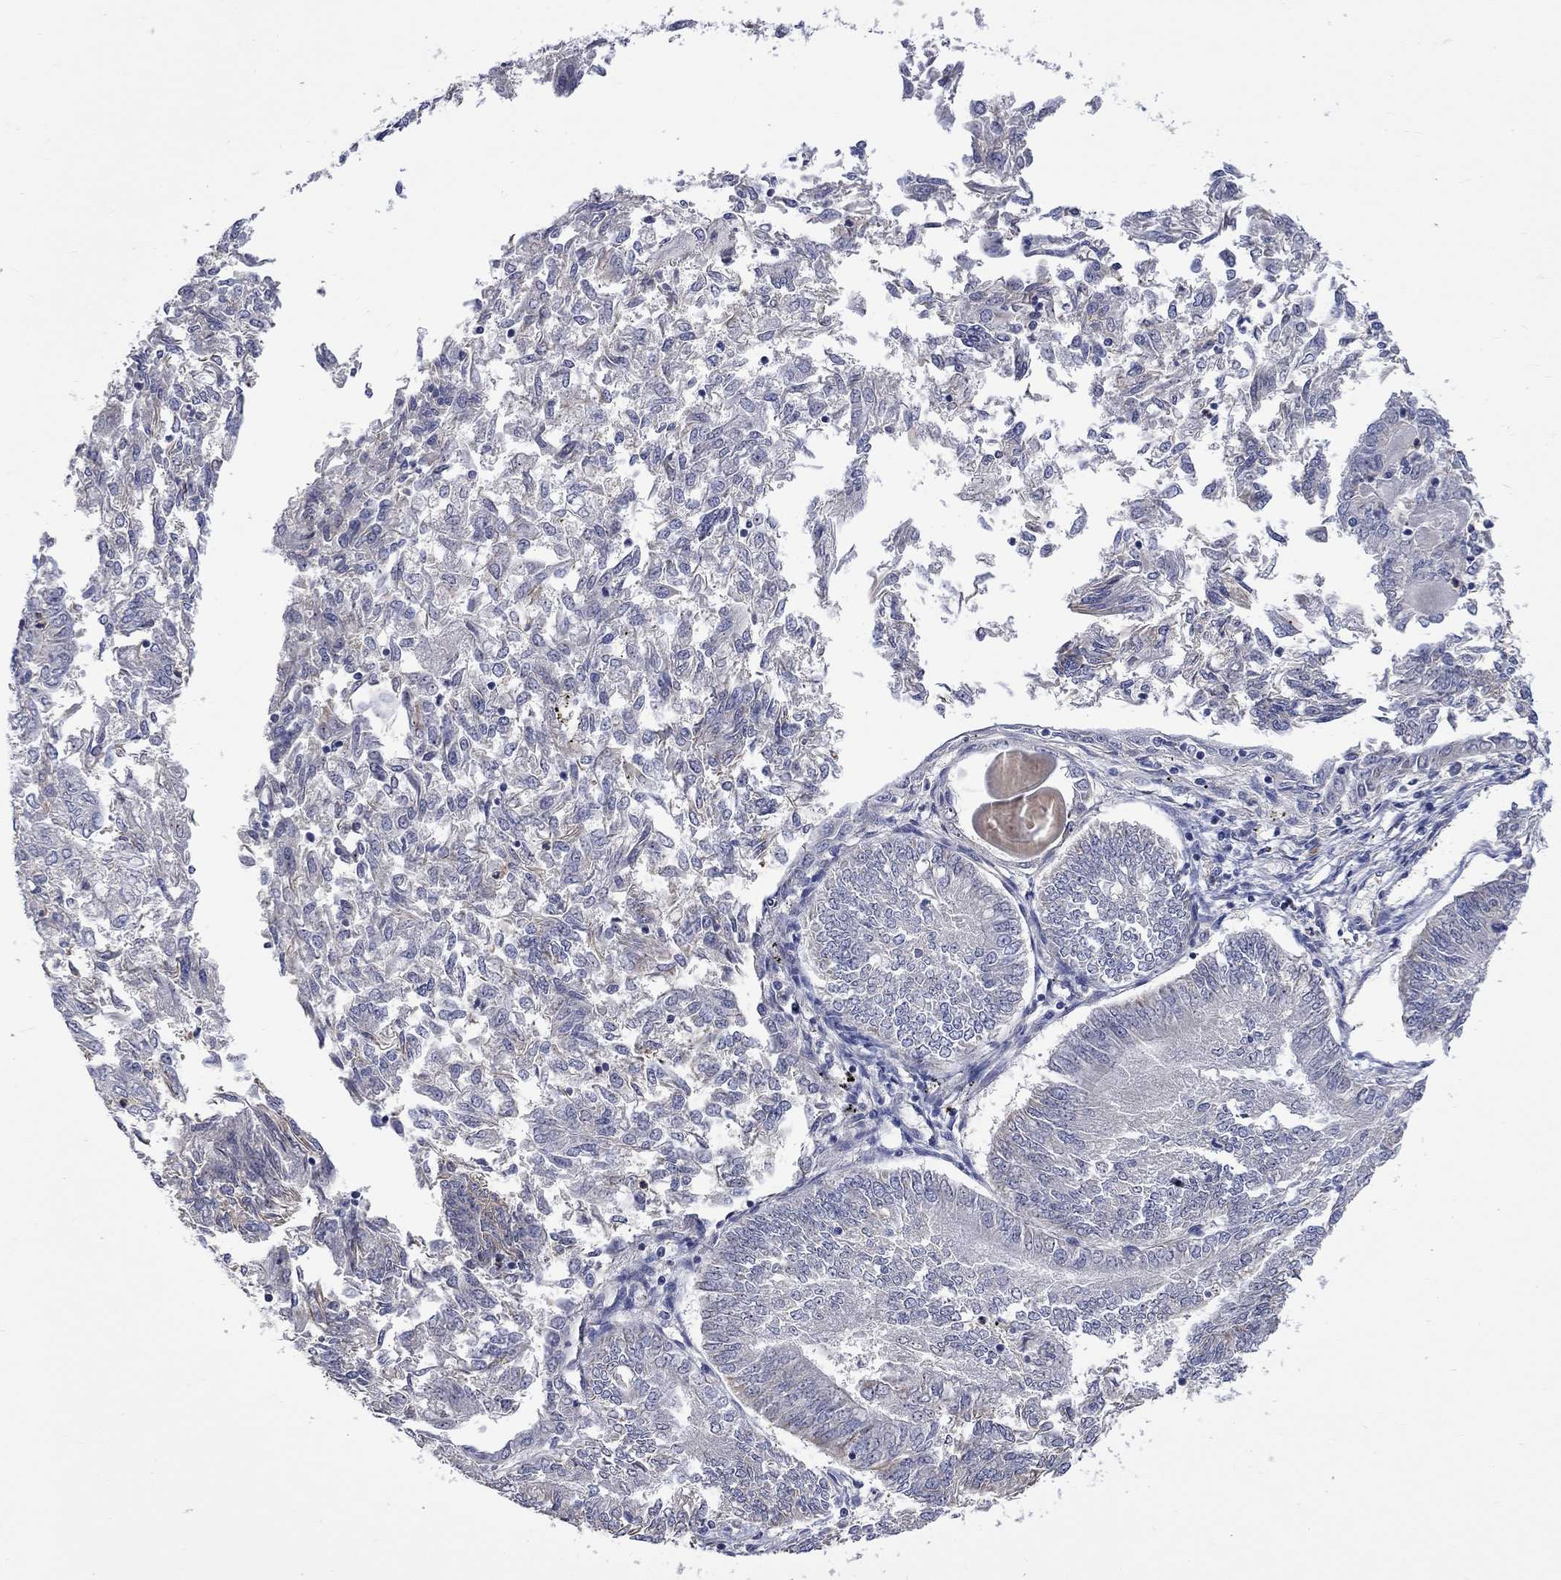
{"staining": {"intensity": "negative", "quantity": "none", "location": "none"}, "tissue": "endometrial cancer", "cell_type": "Tumor cells", "image_type": "cancer", "snomed": [{"axis": "morphology", "description": "Adenocarcinoma, NOS"}, {"axis": "topography", "description": "Endometrium"}], "caption": "This is an immunohistochemistry (IHC) image of adenocarcinoma (endometrial). There is no expression in tumor cells.", "gene": "CAMKK2", "patient": {"sex": "female", "age": 58}}